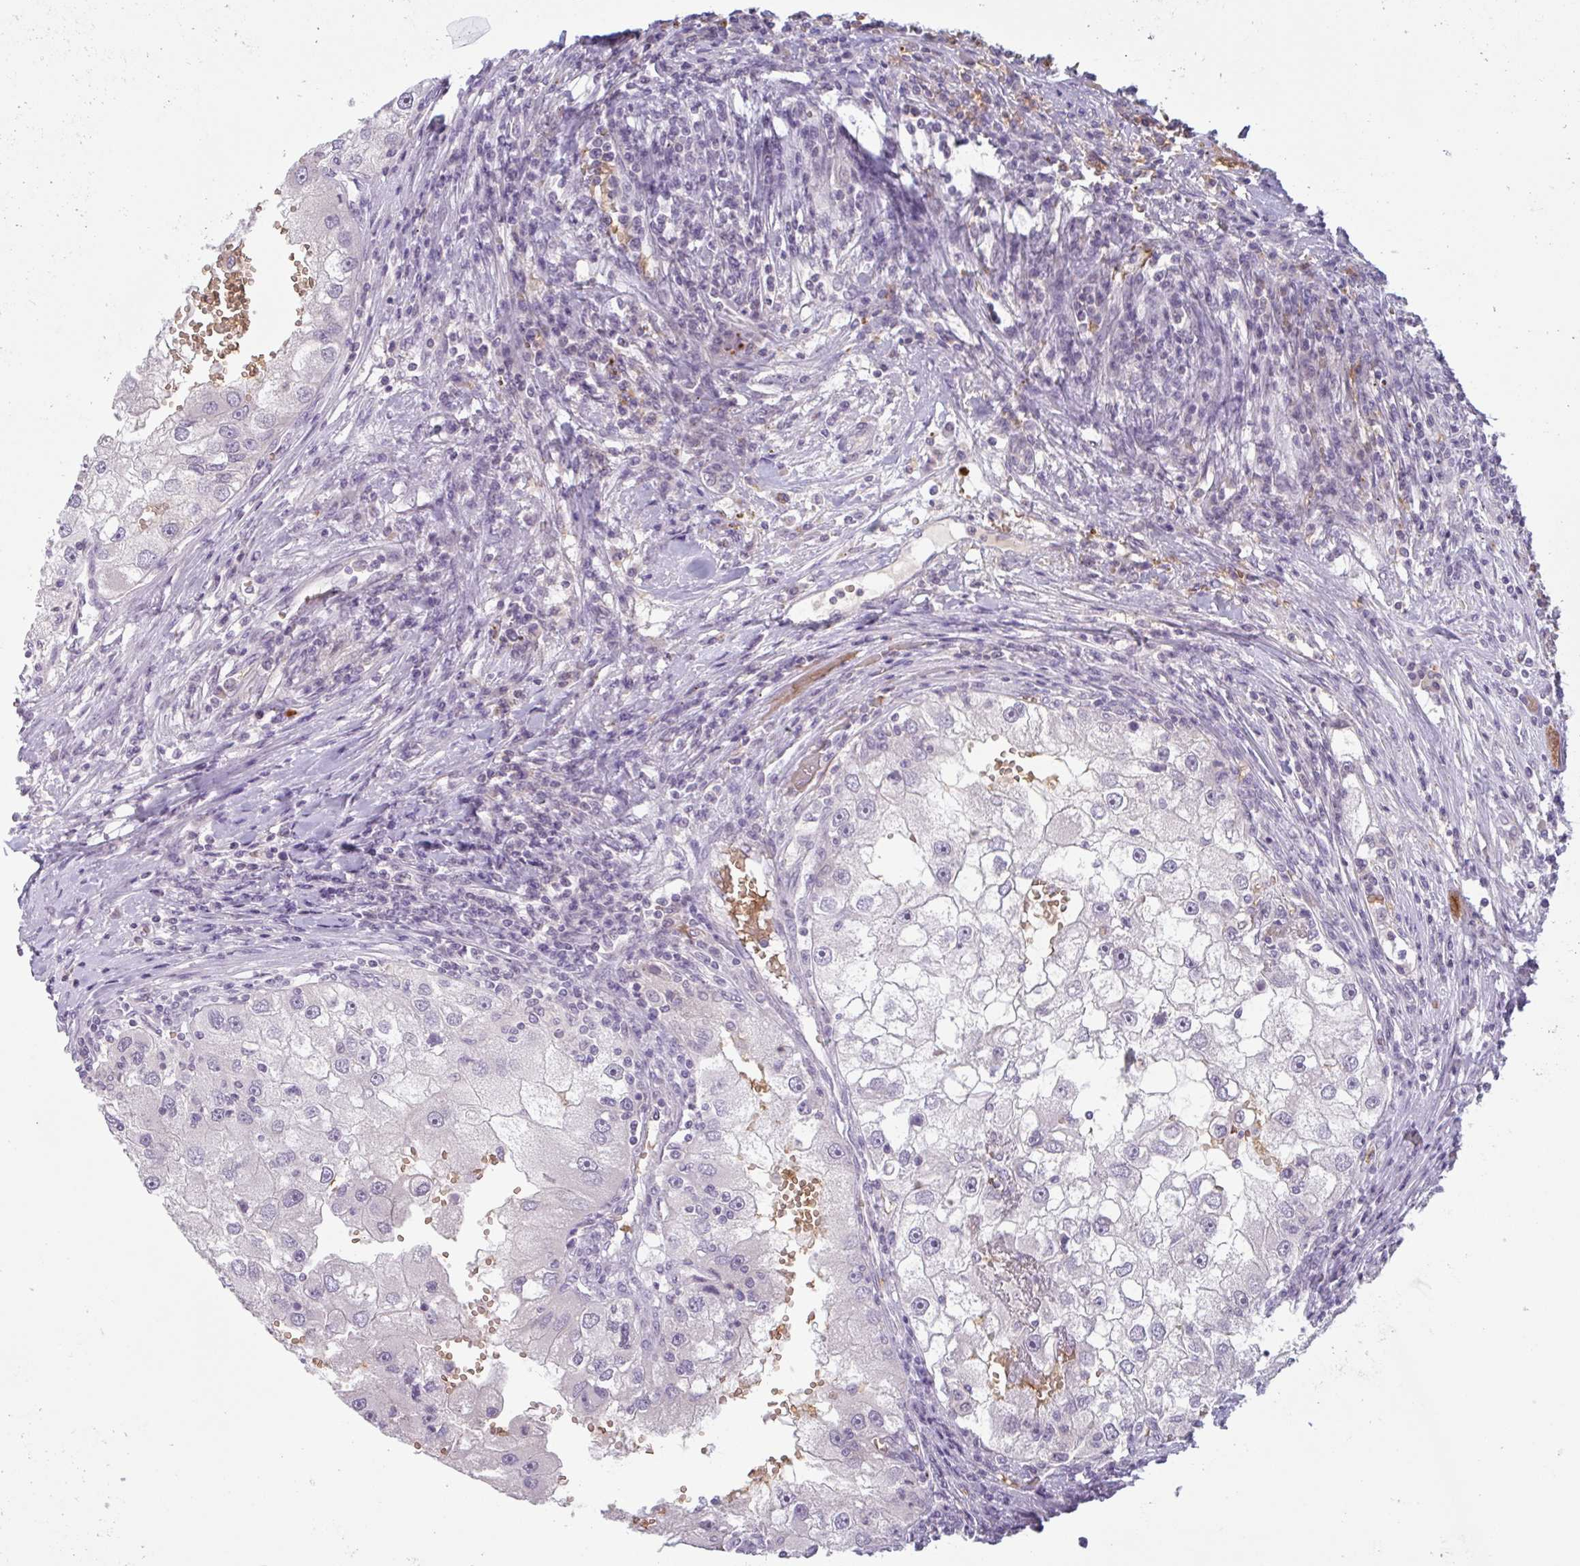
{"staining": {"intensity": "negative", "quantity": "none", "location": "none"}, "tissue": "renal cancer", "cell_type": "Tumor cells", "image_type": "cancer", "snomed": [{"axis": "morphology", "description": "Adenocarcinoma, NOS"}, {"axis": "topography", "description": "Kidney"}], "caption": "Human renal adenocarcinoma stained for a protein using IHC reveals no expression in tumor cells.", "gene": "RHAG", "patient": {"sex": "male", "age": 63}}